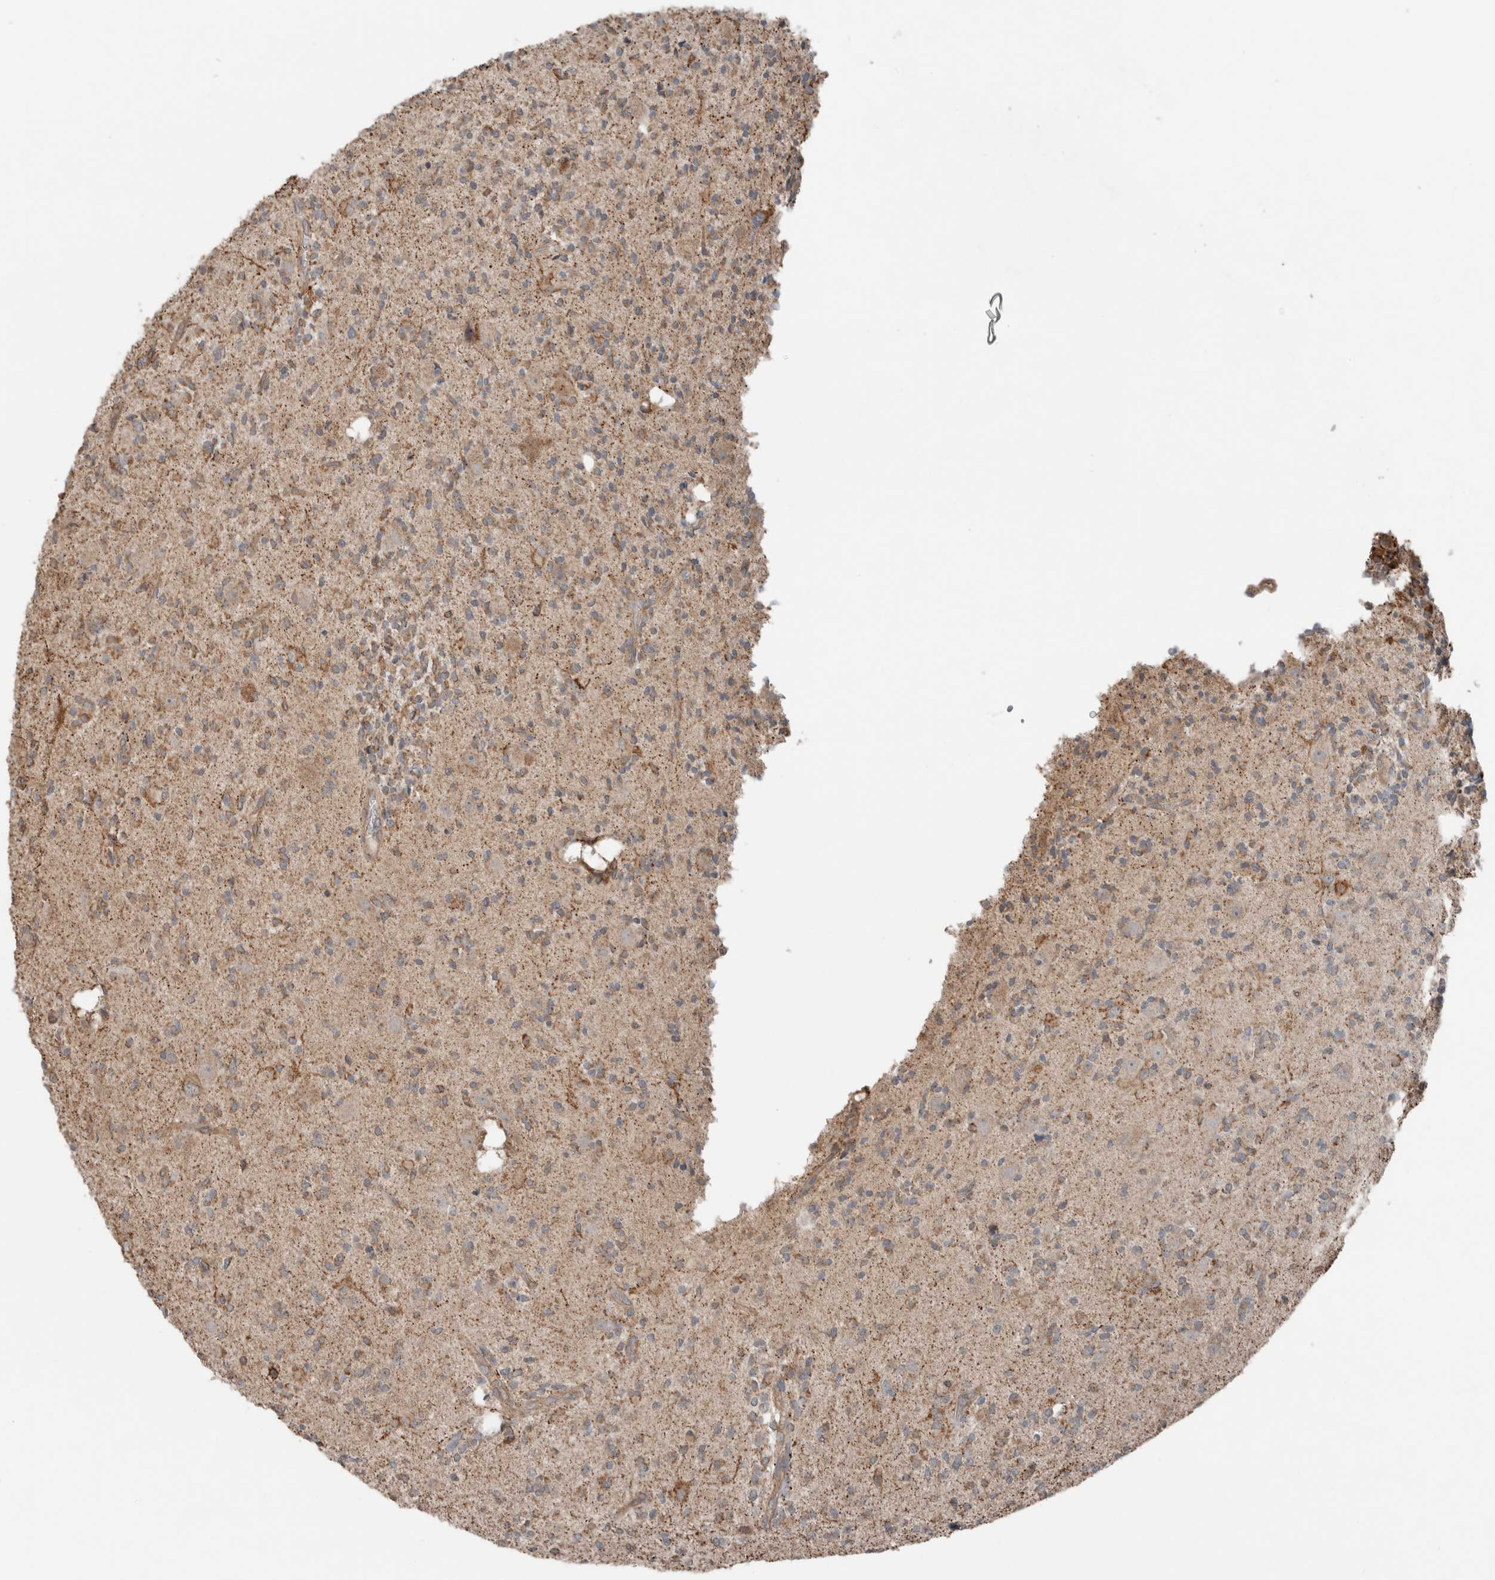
{"staining": {"intensity": "weak", "quantity": "25%-75%", "location": "cytoplasmic/membranous"}, "tissue": "glioma", "cell_type": "Tumor cells", "image_type": "cancer", "snomed": [{"axis": "morphology", "description": "Glioma, malignant, High grade"}, {"axis": "topography", "description": "Brain"}], "caption": "Immunohistochemistry (IHC) (DAB) staining of human glioma displays weak cytoplasmic/membranous protein expression in approximately 25%-75% of tumor cells.", "gene": "KLK14", "patient": {"sex": "male", "age": 34}}